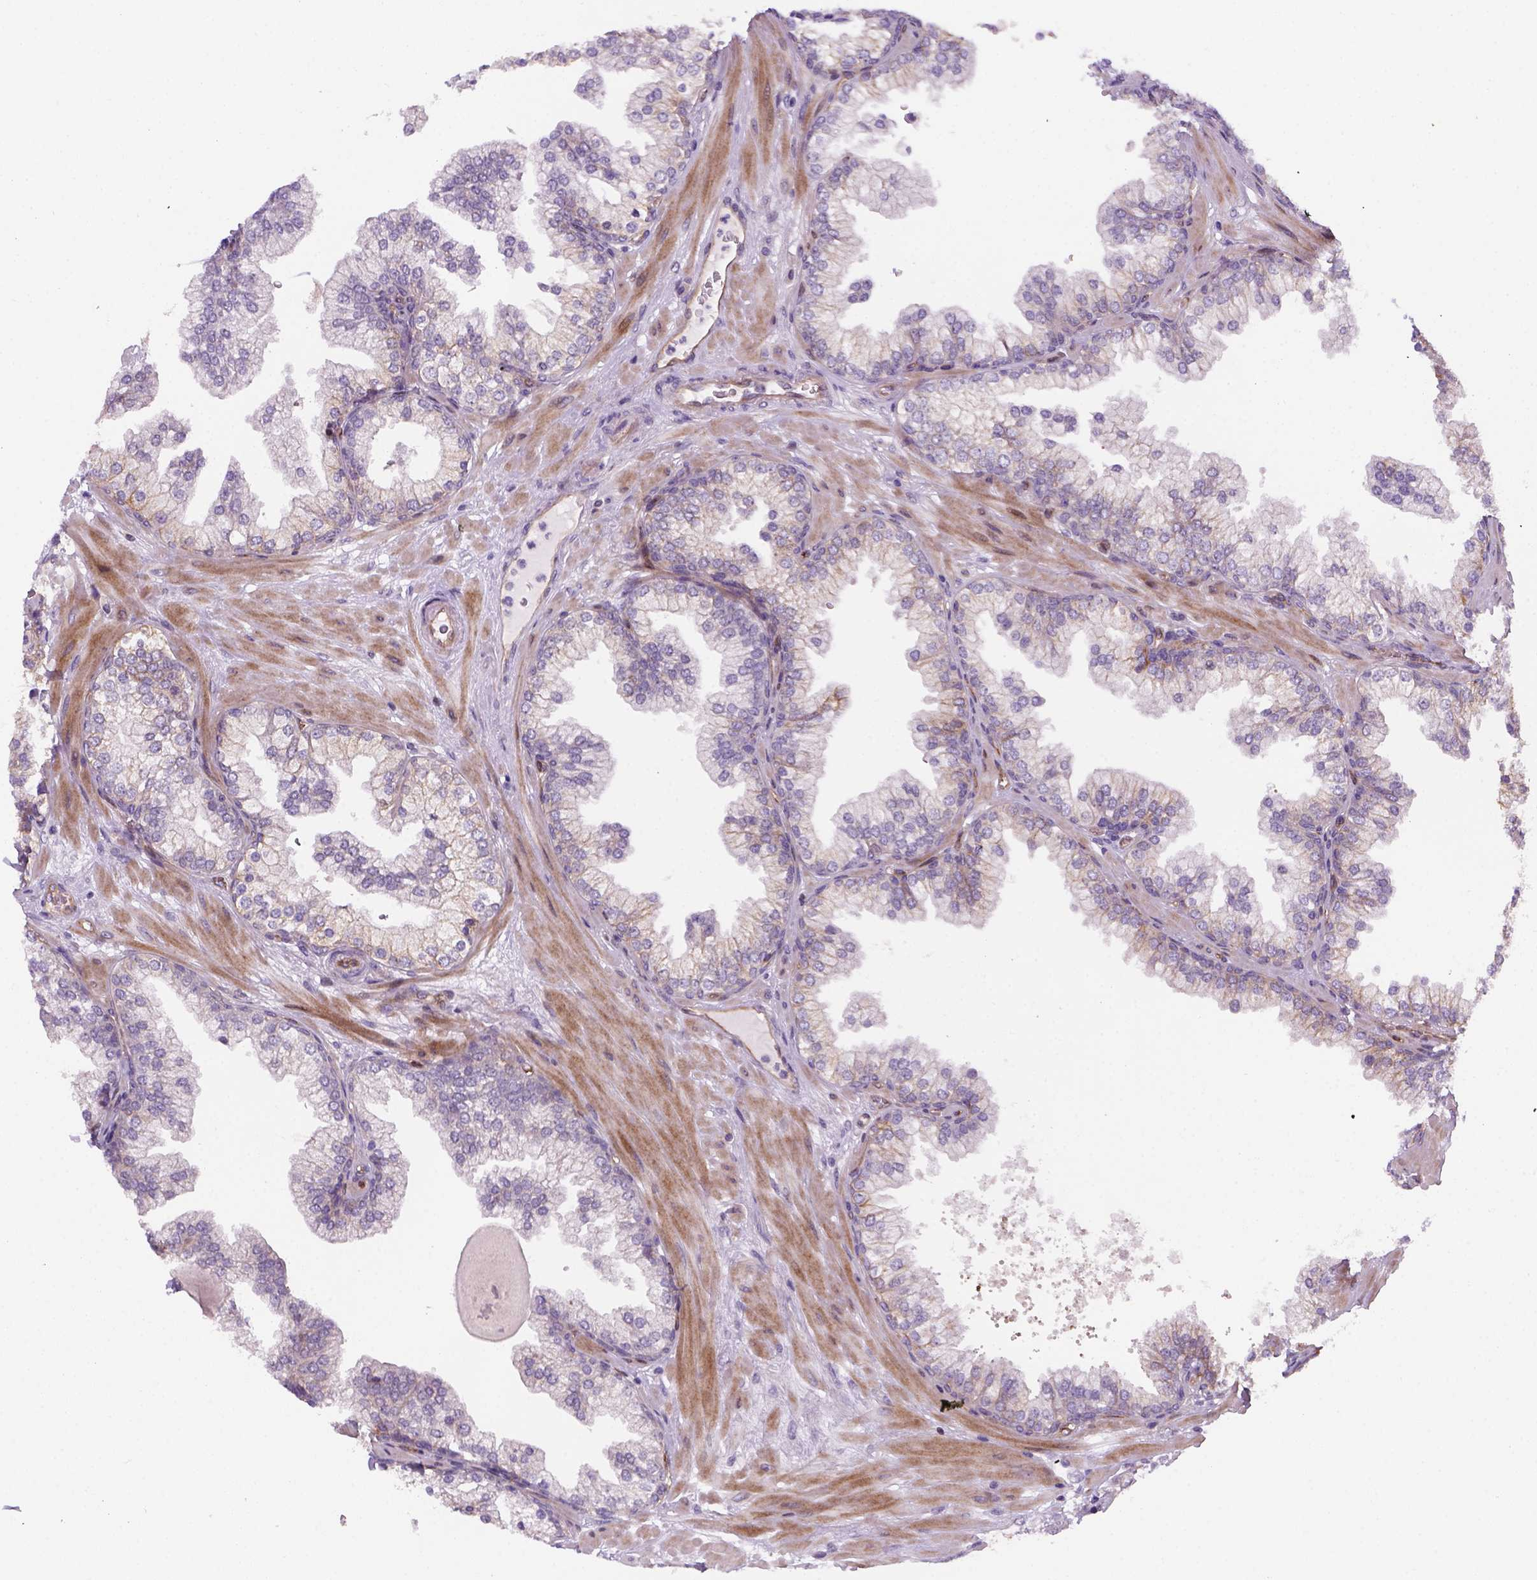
{"staining": {"intensity": "moderate", "quantity": "<25%", "location": "cytoplasmic/membranous"}, "tissue": "prostate", "cell_type": "Glandular cells", "image_type": "normal", "snomed": [{"axis": "morphology", "description": "Normal tissue, NOS"}, {"axis": "topography", "description": "Prostate"}, {"axis": "topography", "description": "Peripheral nerve tissue"}], "caption": "Protein expression by IHC shows moderate cytoplasmic/membranous expression in approximately <25% of glandular cells in unremarkable prostate.", "gene": "VSTM5", "patient": {"sex": "male", "age": 61}}